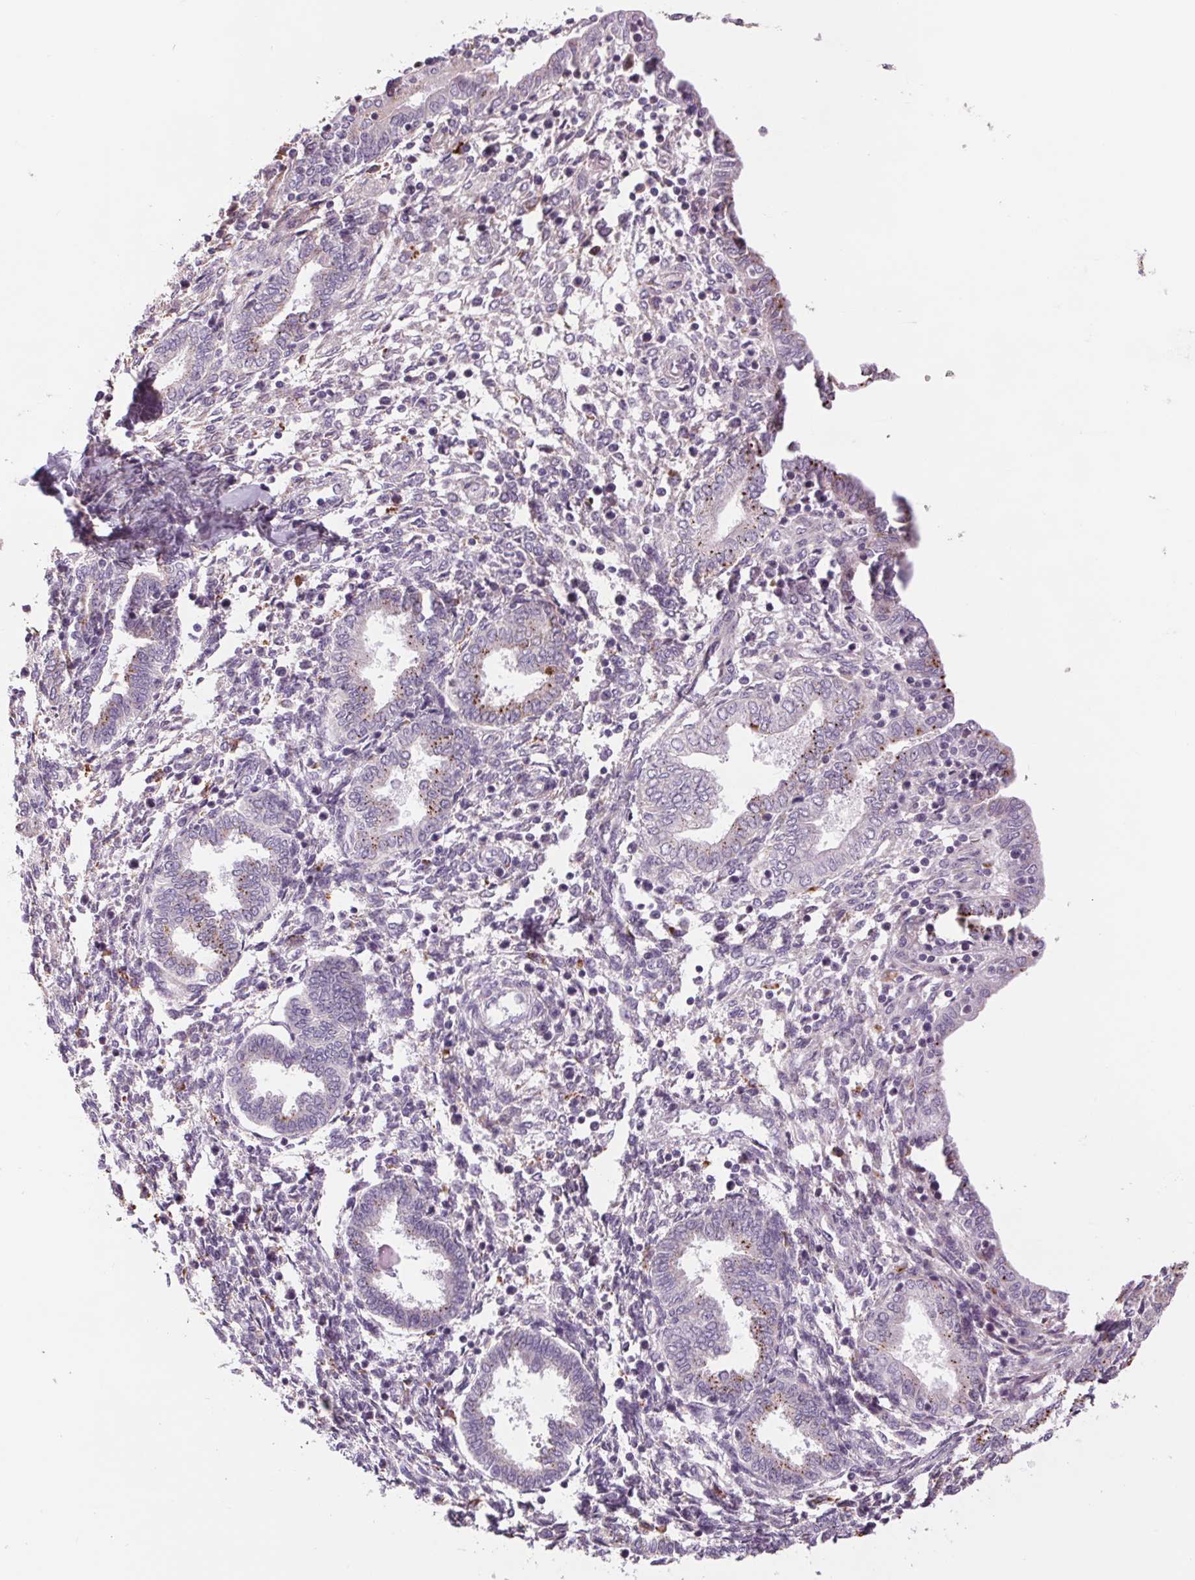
{"staining": {"intensity": "negative", "quantity": "none", "location": "none"}, "tissue": "endometrium", "cell_type": "Cells in endometrial stroma", "image_type": "normal", "snomed": [{"axis": "morphology", "description": "Normal tissue, NOS"}, {"axis": "topography", "description": "Endometrium"}], "caption": "This is a micrograph of IHC staining of benign endometrium, which shows no positivity in cells in endometrial stroma.", "gene": "SAMD5", "patient": {"sex": "female", "age": 42}}